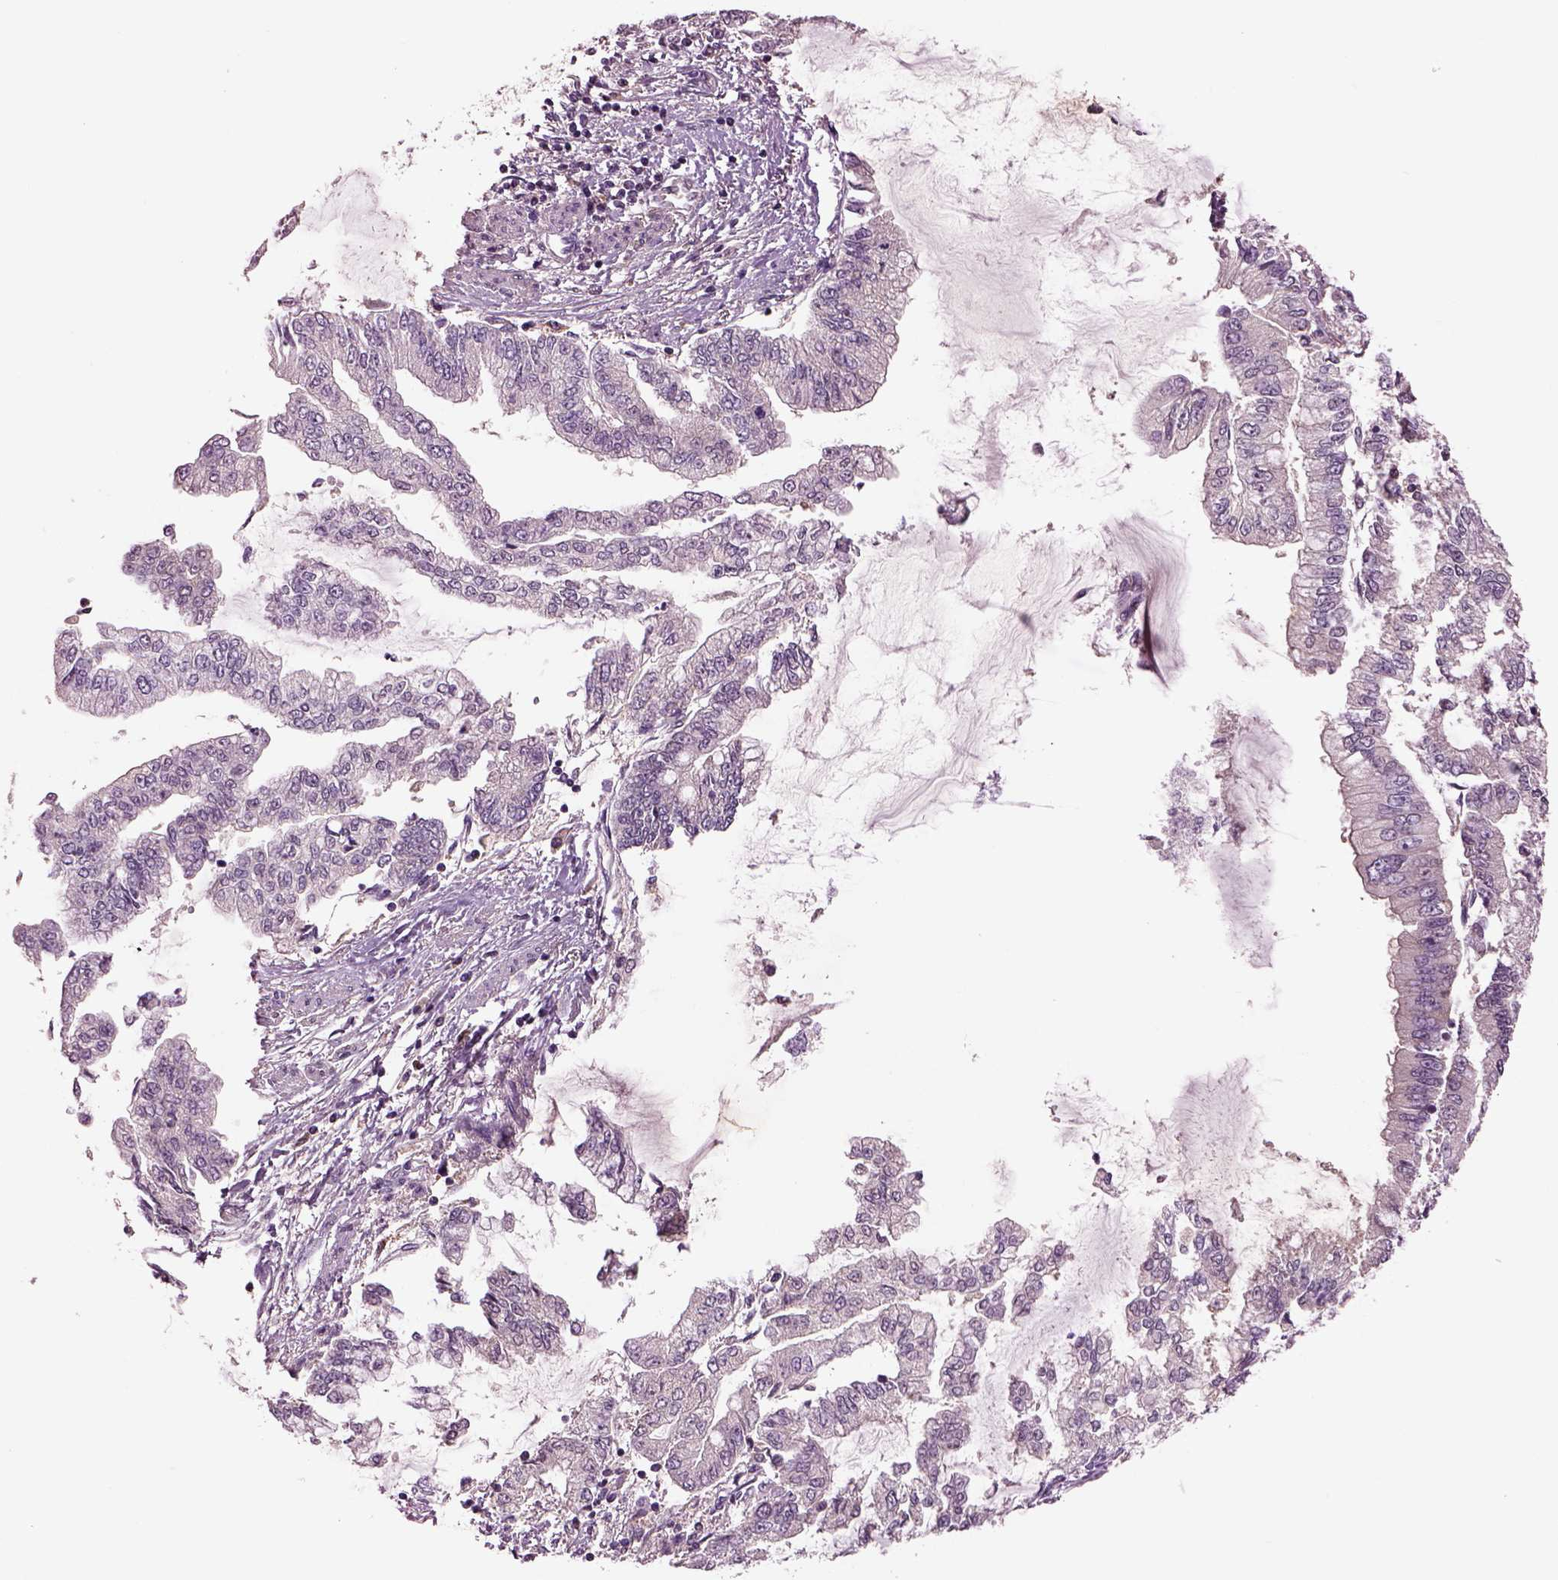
{"staining": {"intensity": "negative", "quantity": "none", "location": "none"}, "tissue": "stomach cancer", "cell_type": "Tumor cells", "image_type": "cancer", "snomed": [{"axis": "morphology", "description": "Adenocarcinoma, NOS"}, {"axis": "topography", "description": "Stomach, upper"}], "caption": "This is an immunohistochemistry (IHC) photomicrograph of stomach adenocarcinoma. There is no staining in tumor cells.", "gene": "MDP1", "patient": {"sex": "female", "age": 74}}